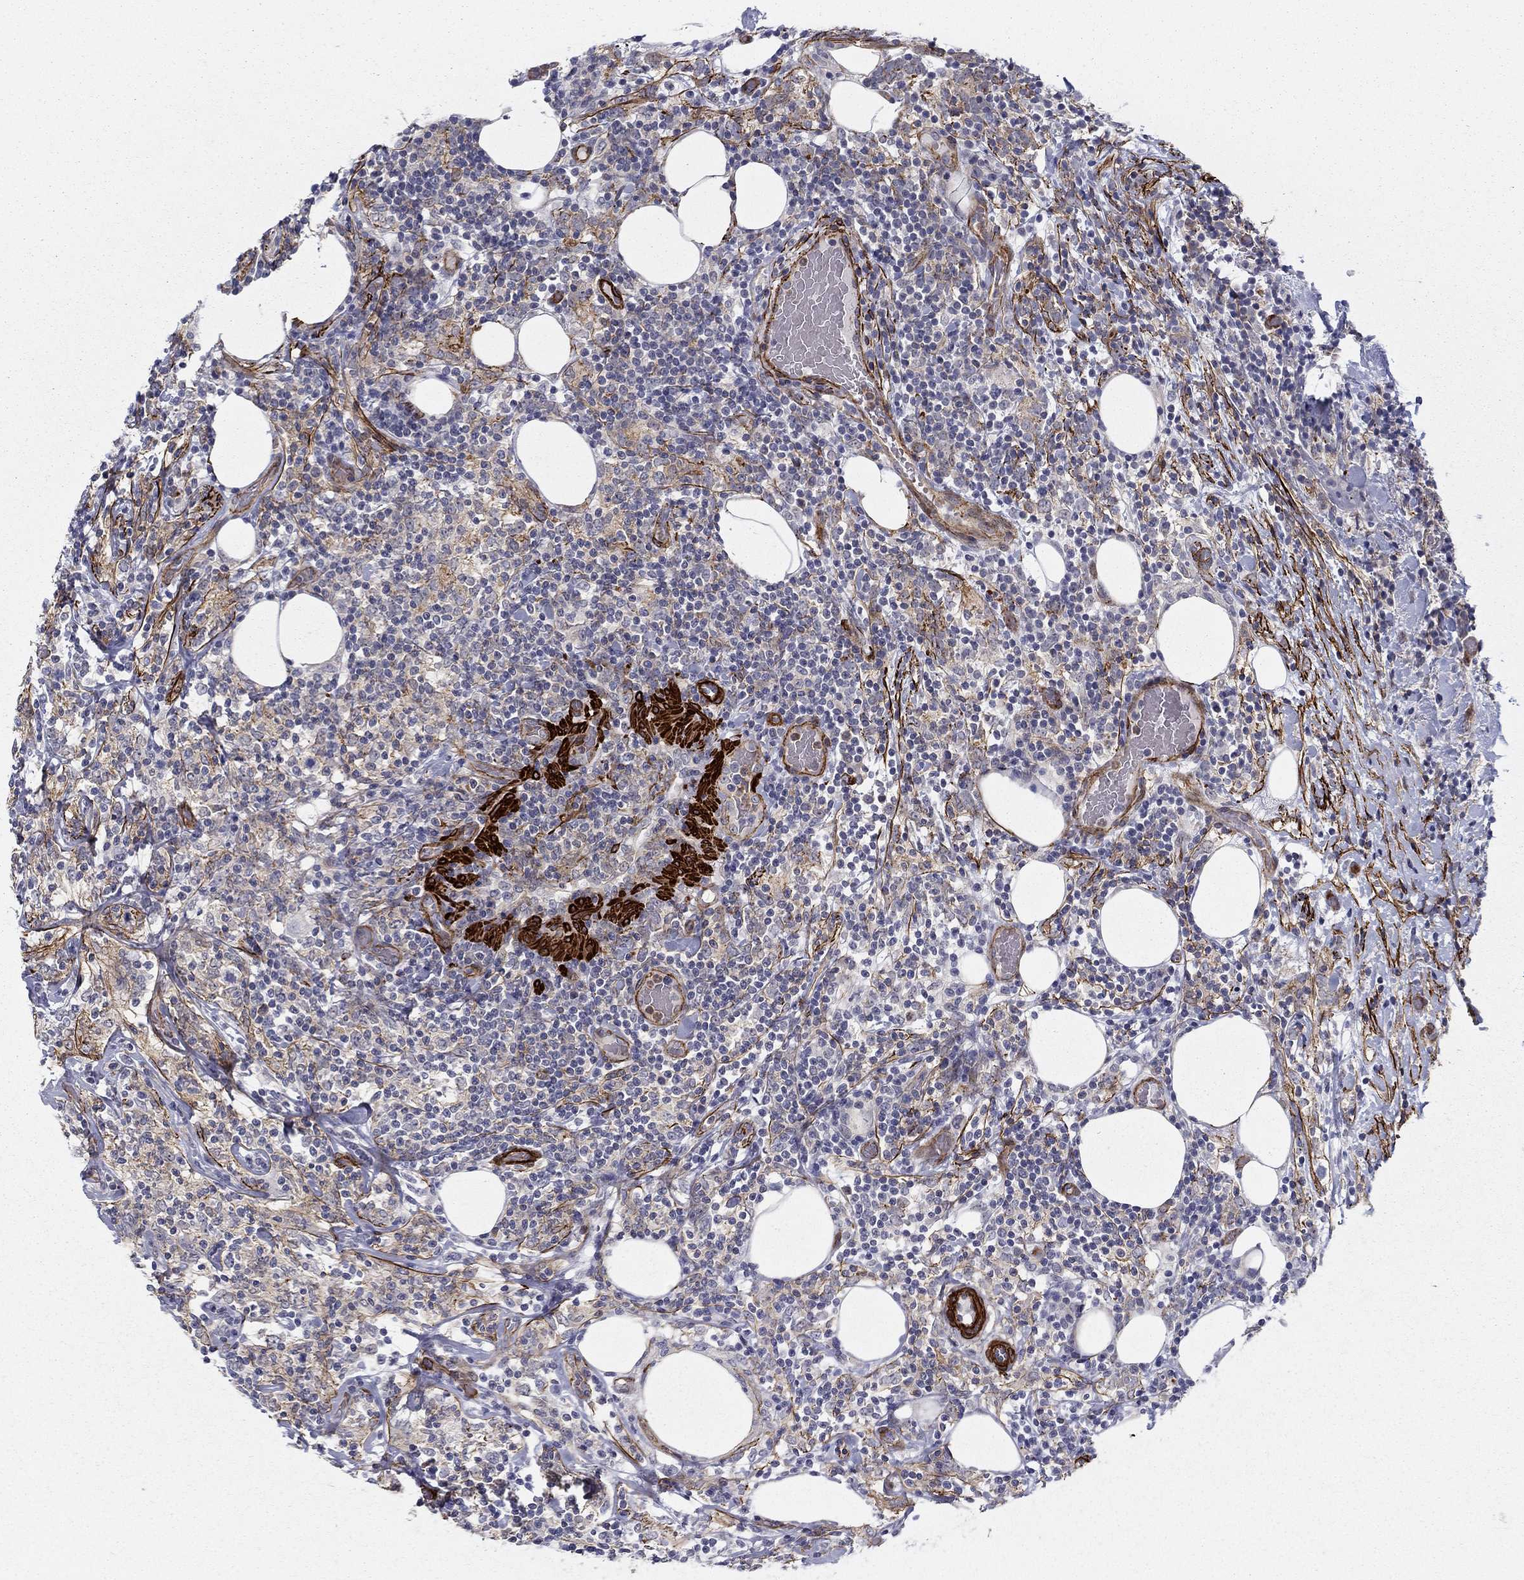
{"staining": {"intensity": "negative", "quantity": "none", "location": "none"}, "tissue": "lymphoma", "cell_type": "Tumor cells", "image_type": "cancer", "snomed": [{"axis": "morphology", "description": "Malignant lymphoma, non-Hodgkin's type, High grade"}, {"axis": "topography", "description": "Lymph node"}], "caption": "Immunohistochemistry (IHC) image of human high-grade malignant lymphoma, non-Hodgkin's type stained for a protein (brown), which demonstrates no positivity in tumor cells. (Brightfield microscopy of DAB (3,3'-diaminobenzidine) IHC at high magnification).", "gene": "KRBA1", "patient": {"sex": "female", "age": 84}}